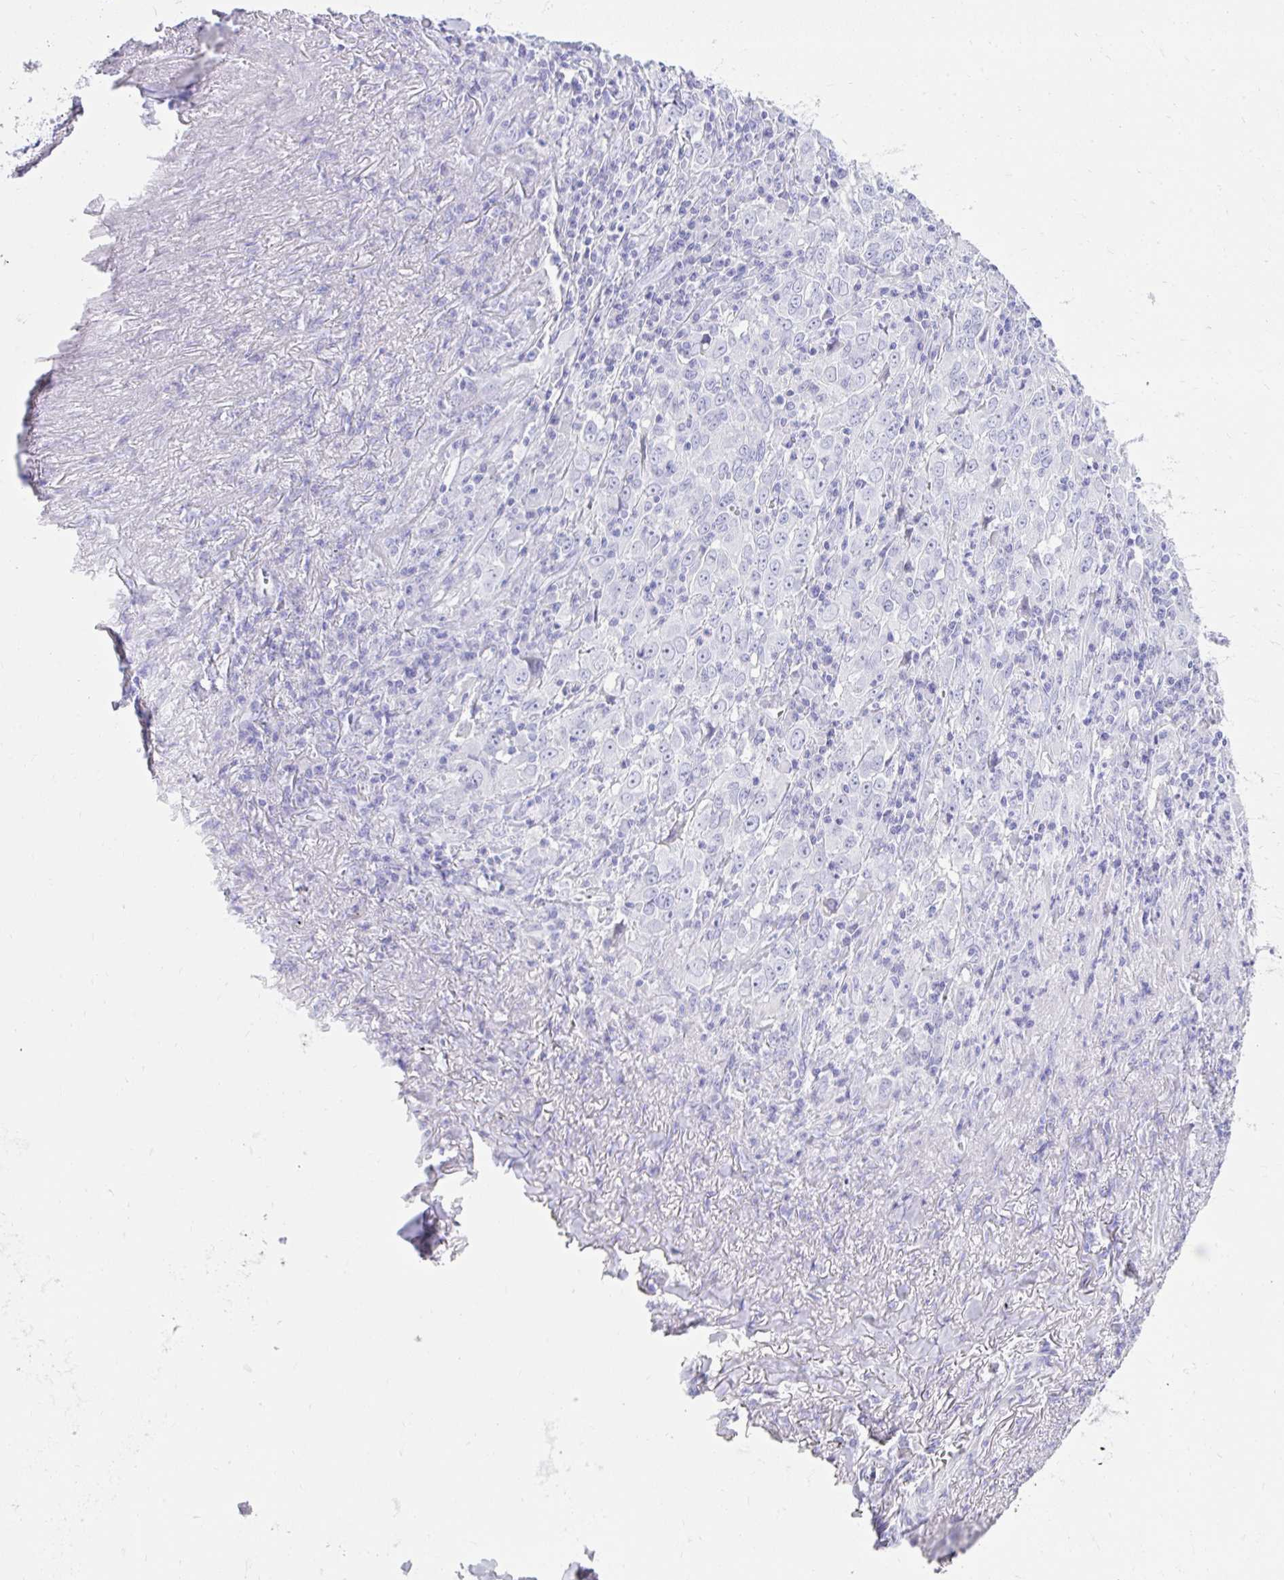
{"staining": {"intensity": "negative", "quantity": "none", "location": "none"}, "tissue": "lung cancer", "cell_type": "Tumor cells", "image_type": "cancer", "snomed": [{"axis": "morphology", "description": "Adenocarcinoma, NOS"}, {"axis": "topography", "description": "Lung"}], "caption": "Immunohistochemical staining of adenocarcinoma (lung) shows no significant staining in tumor cells. (DAB (3,3'-diaminobenzidine) immunohistochemistry, high magnification).", "gene": "TNNT1", "patient": {"sex": "male", "age": 67}}